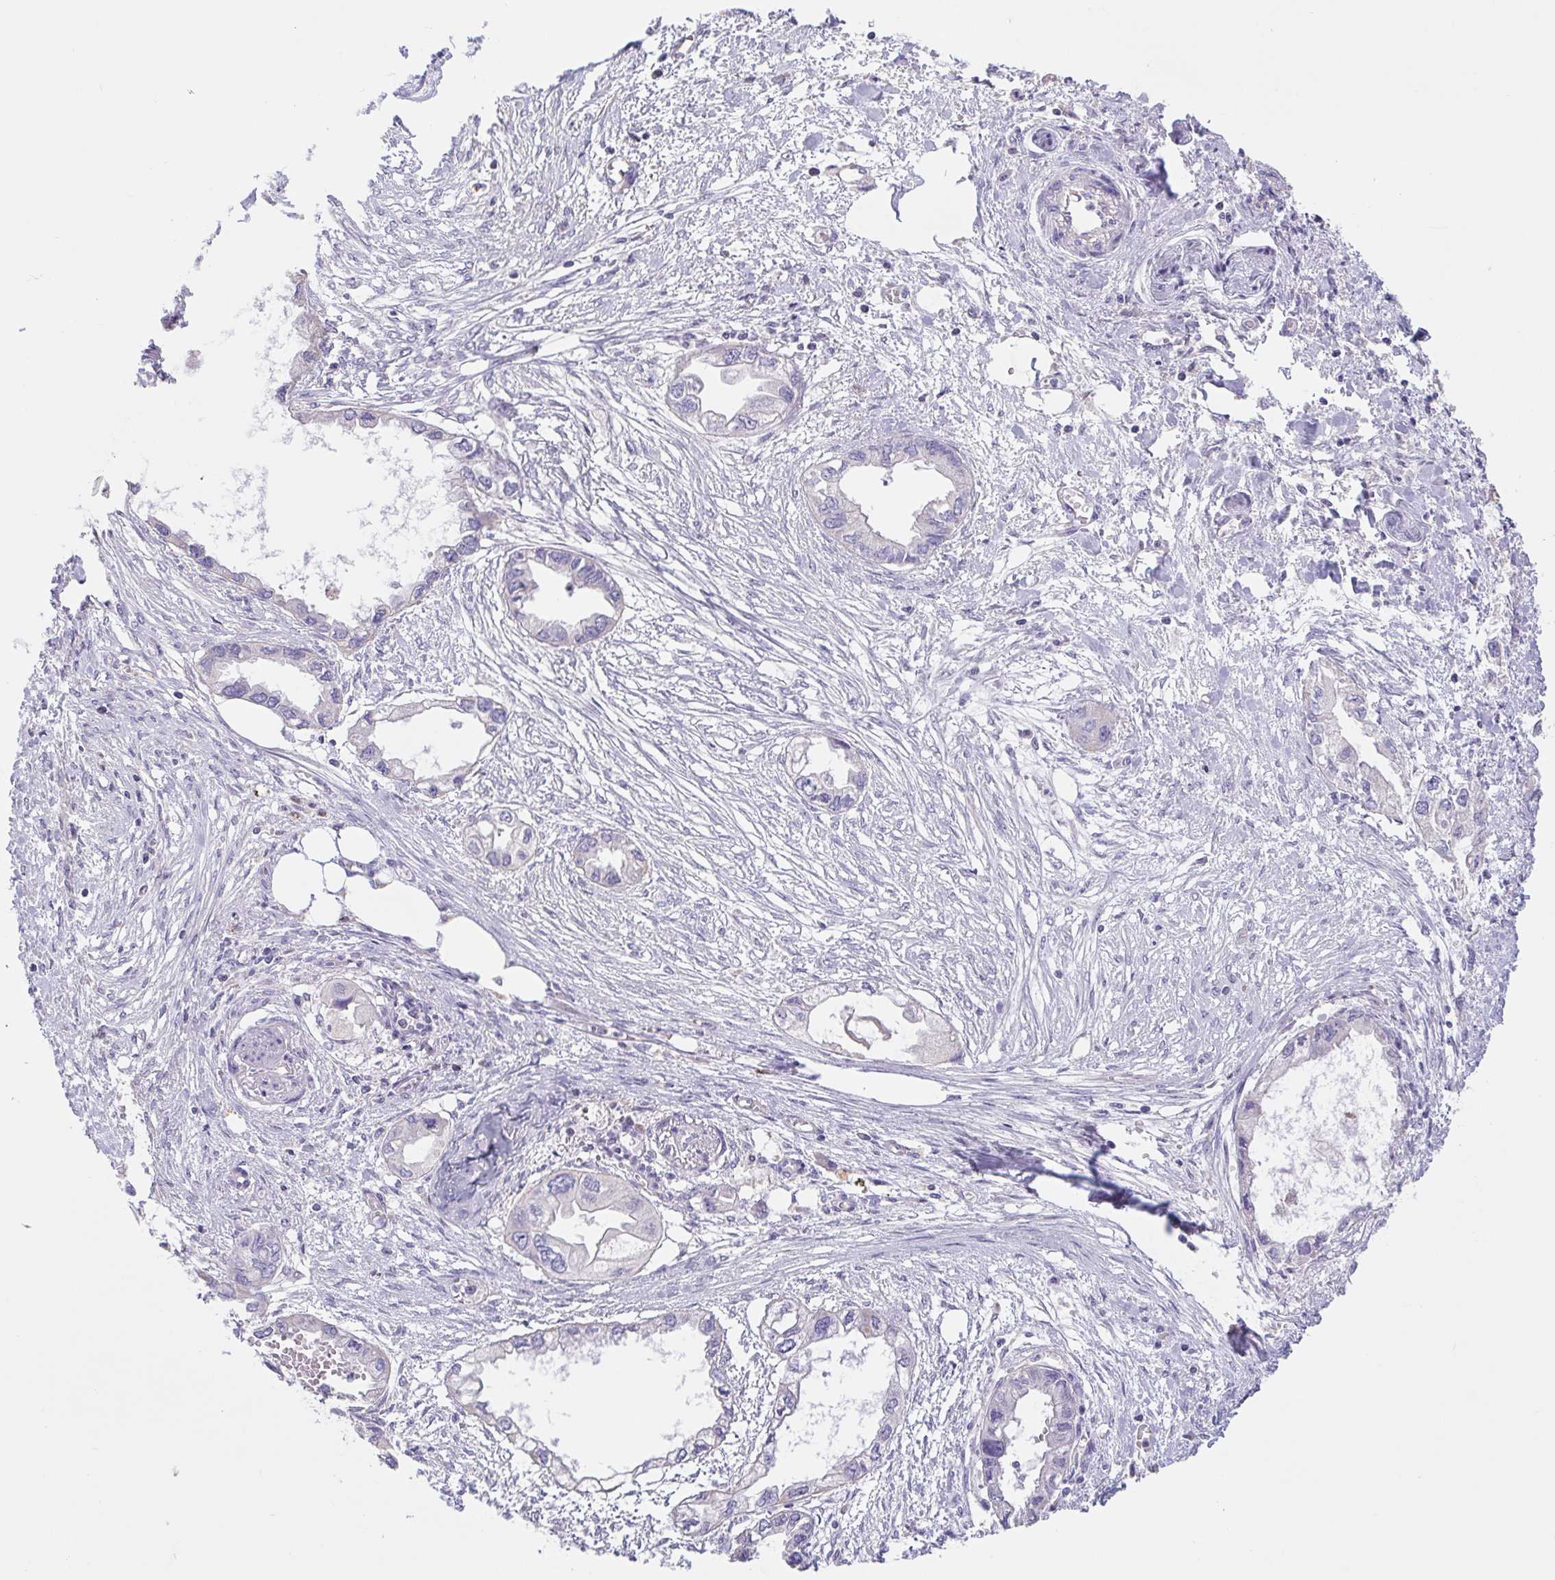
{"staining": {"intensity": "negative", "quantity": "none", "location": "none"}, "tissue": "endometrial cancer", "cell_type": "Tumor cells", "image_type": "cancer", "snomed": [{"axis": "morphology", "description": "Adenocarcinoma, NOS"}, {"axis": "morphology", "description": "Adenocarcinoma, metastatic, NOS"}, {"axis": "topography", "description": "Adipose tissue"}, {"axis": "topography", "description": "Endometrium"}], "caption": "Immunohistochemical staining of human endometrial cancer shows no significant expression in tumor cells.", "gene": "FKBP6", "patient": {"sex": "female", "age": 67}}